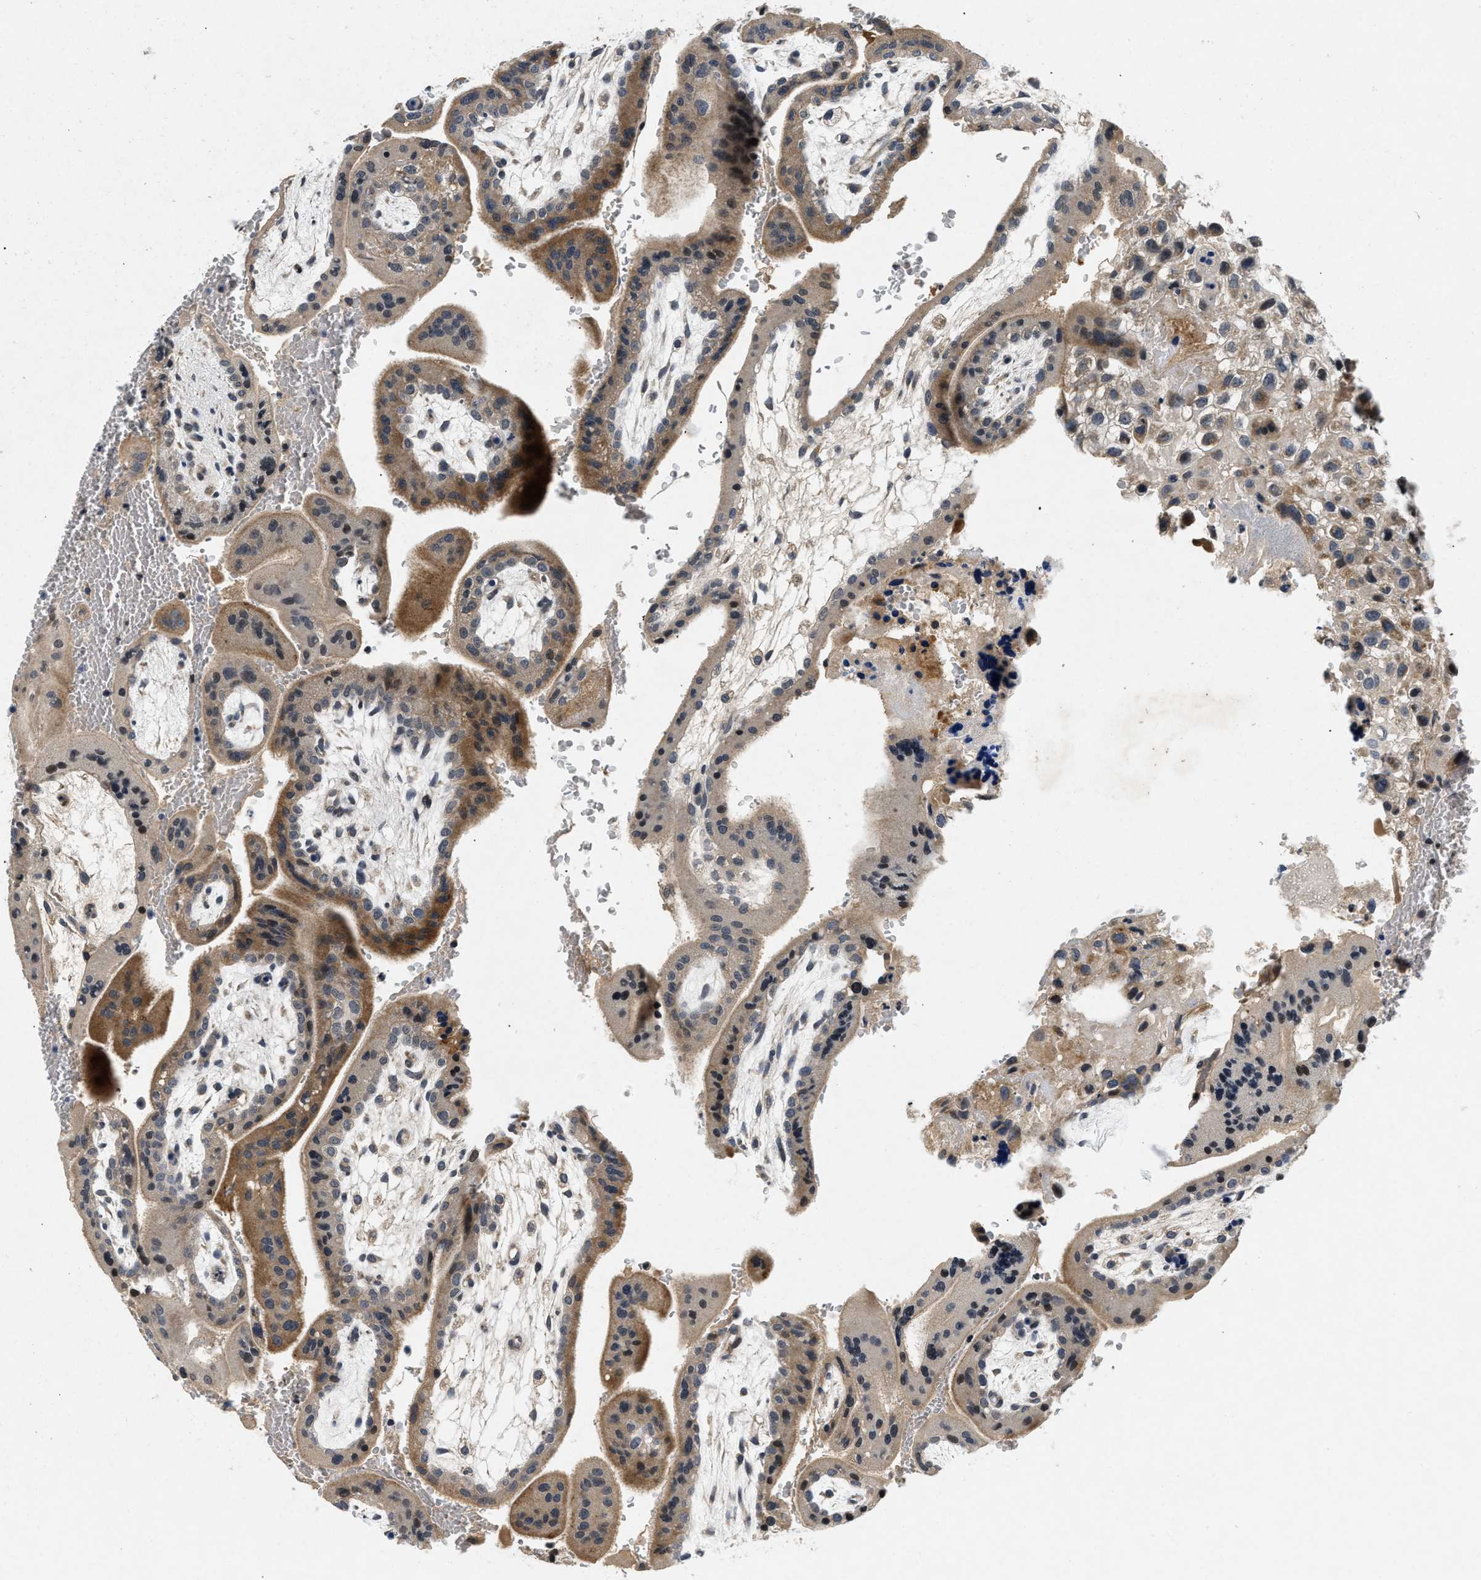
{"staining": {"intensity": "moderate", "quantity": ">75%", "location": "cytoplasmic/membranous"}, "tissue": "placenta", "cell_type": "Decidual cells", "image_type": "normal", "snomed": [{"axis": "morphology", "description": "Normal tissue, NOS"}, {"axis": "topography", "description": "Placenta"}], "caption": "Placenta stained with a brown dye exhibits moderate cytoplasmic/membranous positive positivity in approximately >75% of decidual cells.", "gene": "PDP1", "patient": {"sex": "female", "age": 35}}